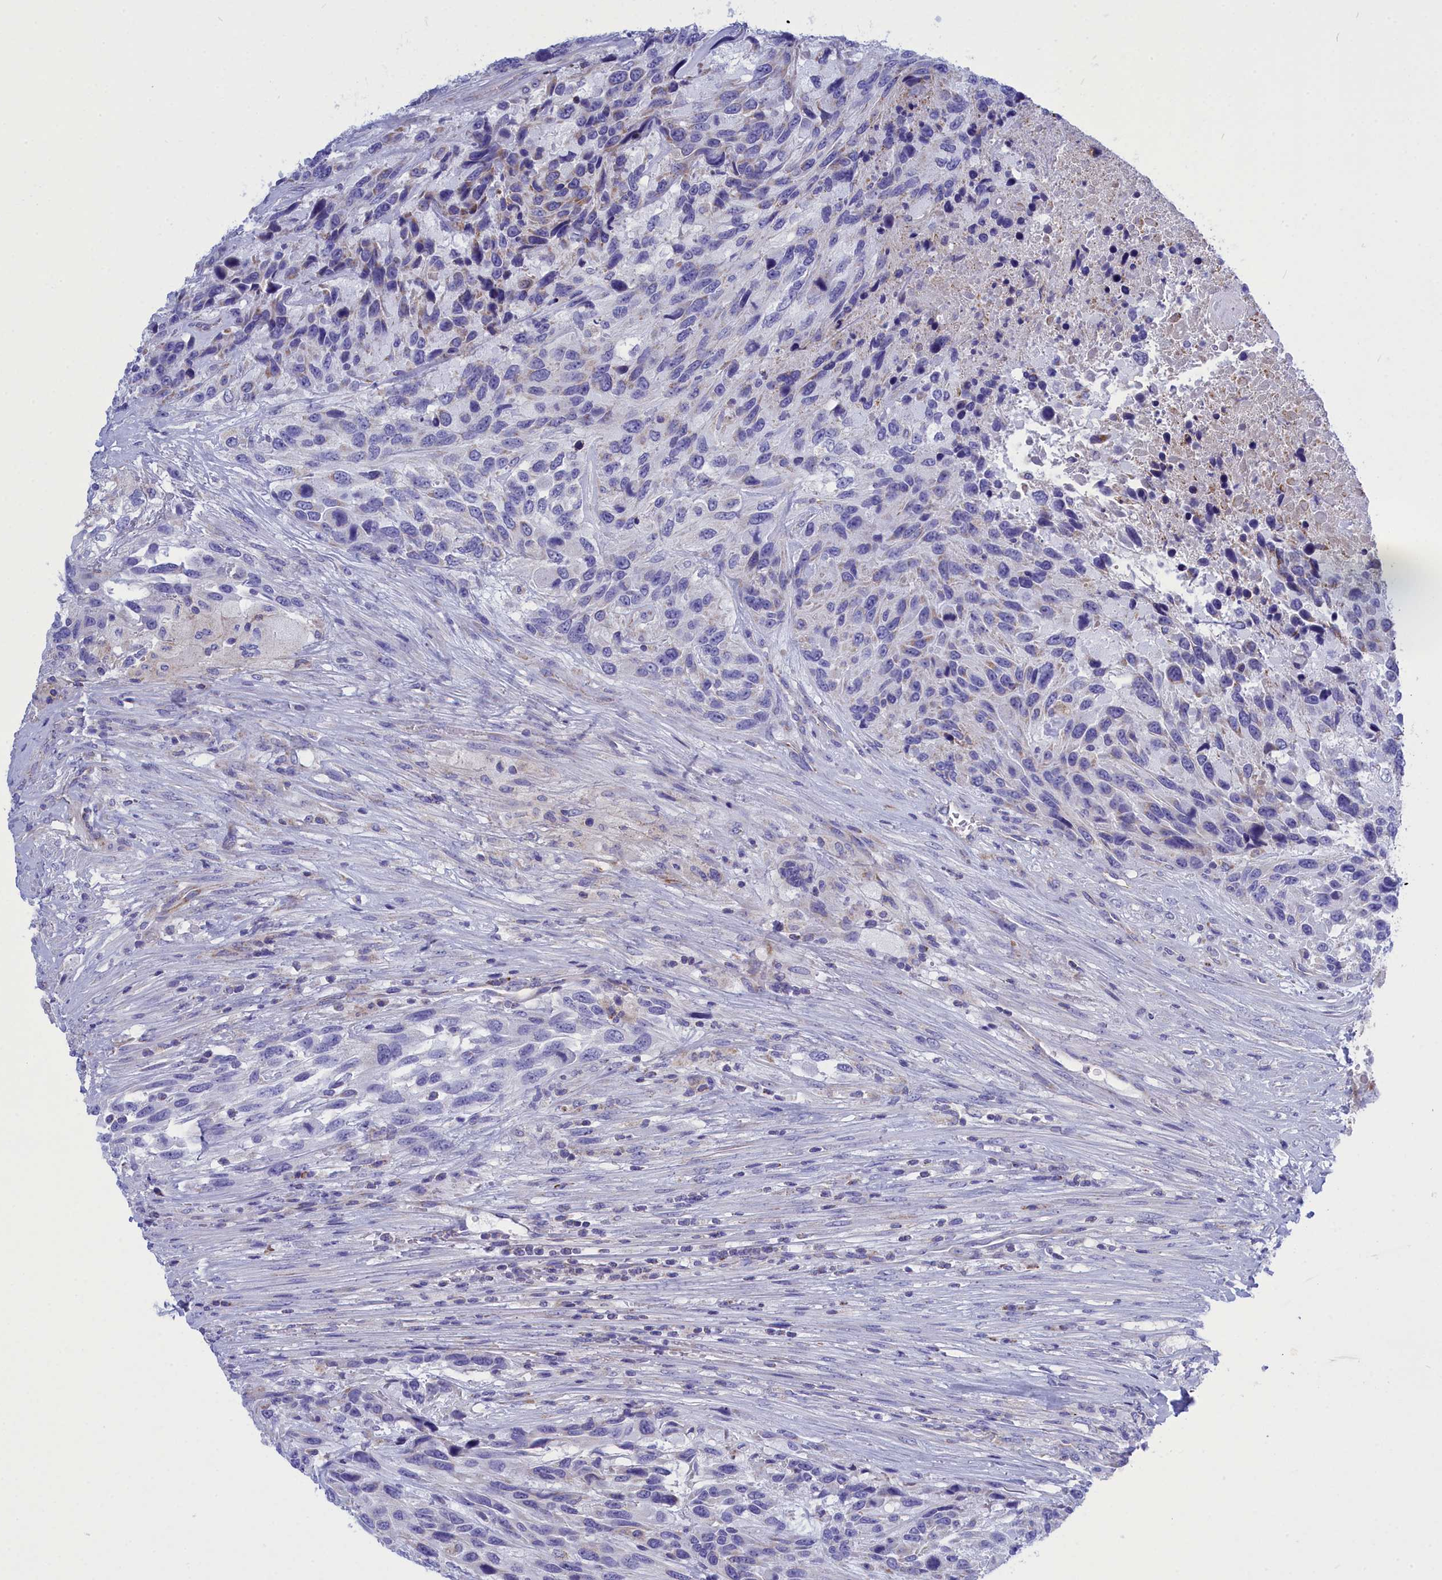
{"staining": {"intensity": "moderate", "quantity": "<25%", "location": "cytoplasmic/membranous"}, "tissue": "urothelial cancer", "cell_type": "Tumor cells", "image_type": "cancer", "snomed": [{"axis": "morphology", "description": "Urothelial carcinoma, High grade"}, {"axis": "topography", "description": "Urinary bladder"}], "caption": "Immunohistochemistry (IHC) of human urothelial cancer displays low levels of moderate cytoplasmic/membranous staining in approximately <25% of tumor cells. (brown staining indicates protein expression, while blue staining denotes nuclei).", "gene": "CCRL2", "patient": {"sex": "female", "age": 70}}